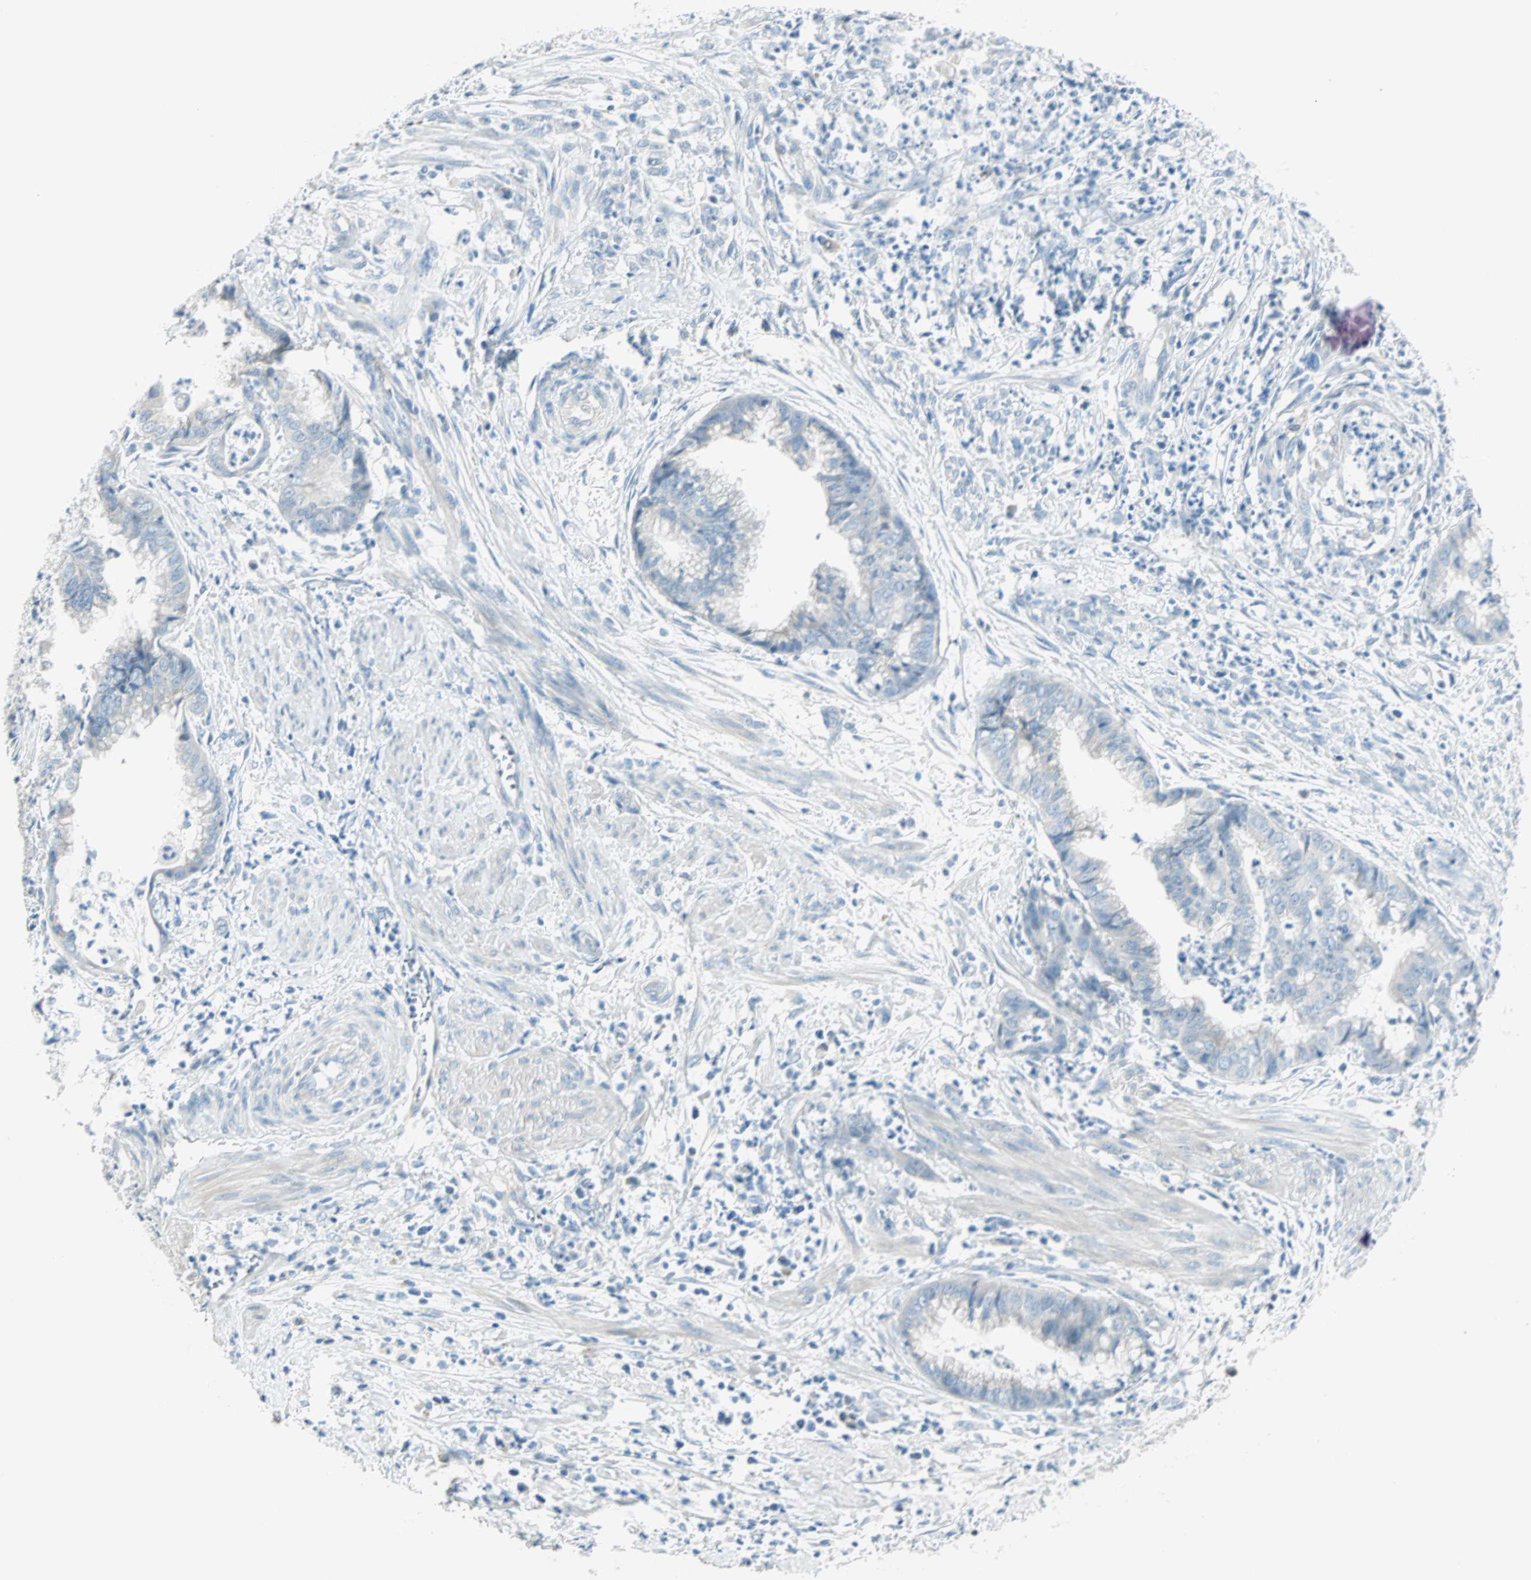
{"staining": {"intensity": "negative", "quantity": "none", "location": "none"}, "tissue": "endometrial cancer", "cell_type": "Tumor cells", "image_type": "cancer", "snomed": [{"axis": "morphology", "description": "Necrosis, NOS"}, {"axis": "morphology", "description": "Adenocarcinoma, NOS"}, {"axis": "topography", "description": "Endometrium"}], "caption": "Immunohistochemistry (IHC) micrograph of endometrial cancer (adenocarcinoma) stained for a protein (brown), which displays no staining in tumor cells.", "gene": "SULT1C2", "patient": {"sex": "female", "age": 79}}